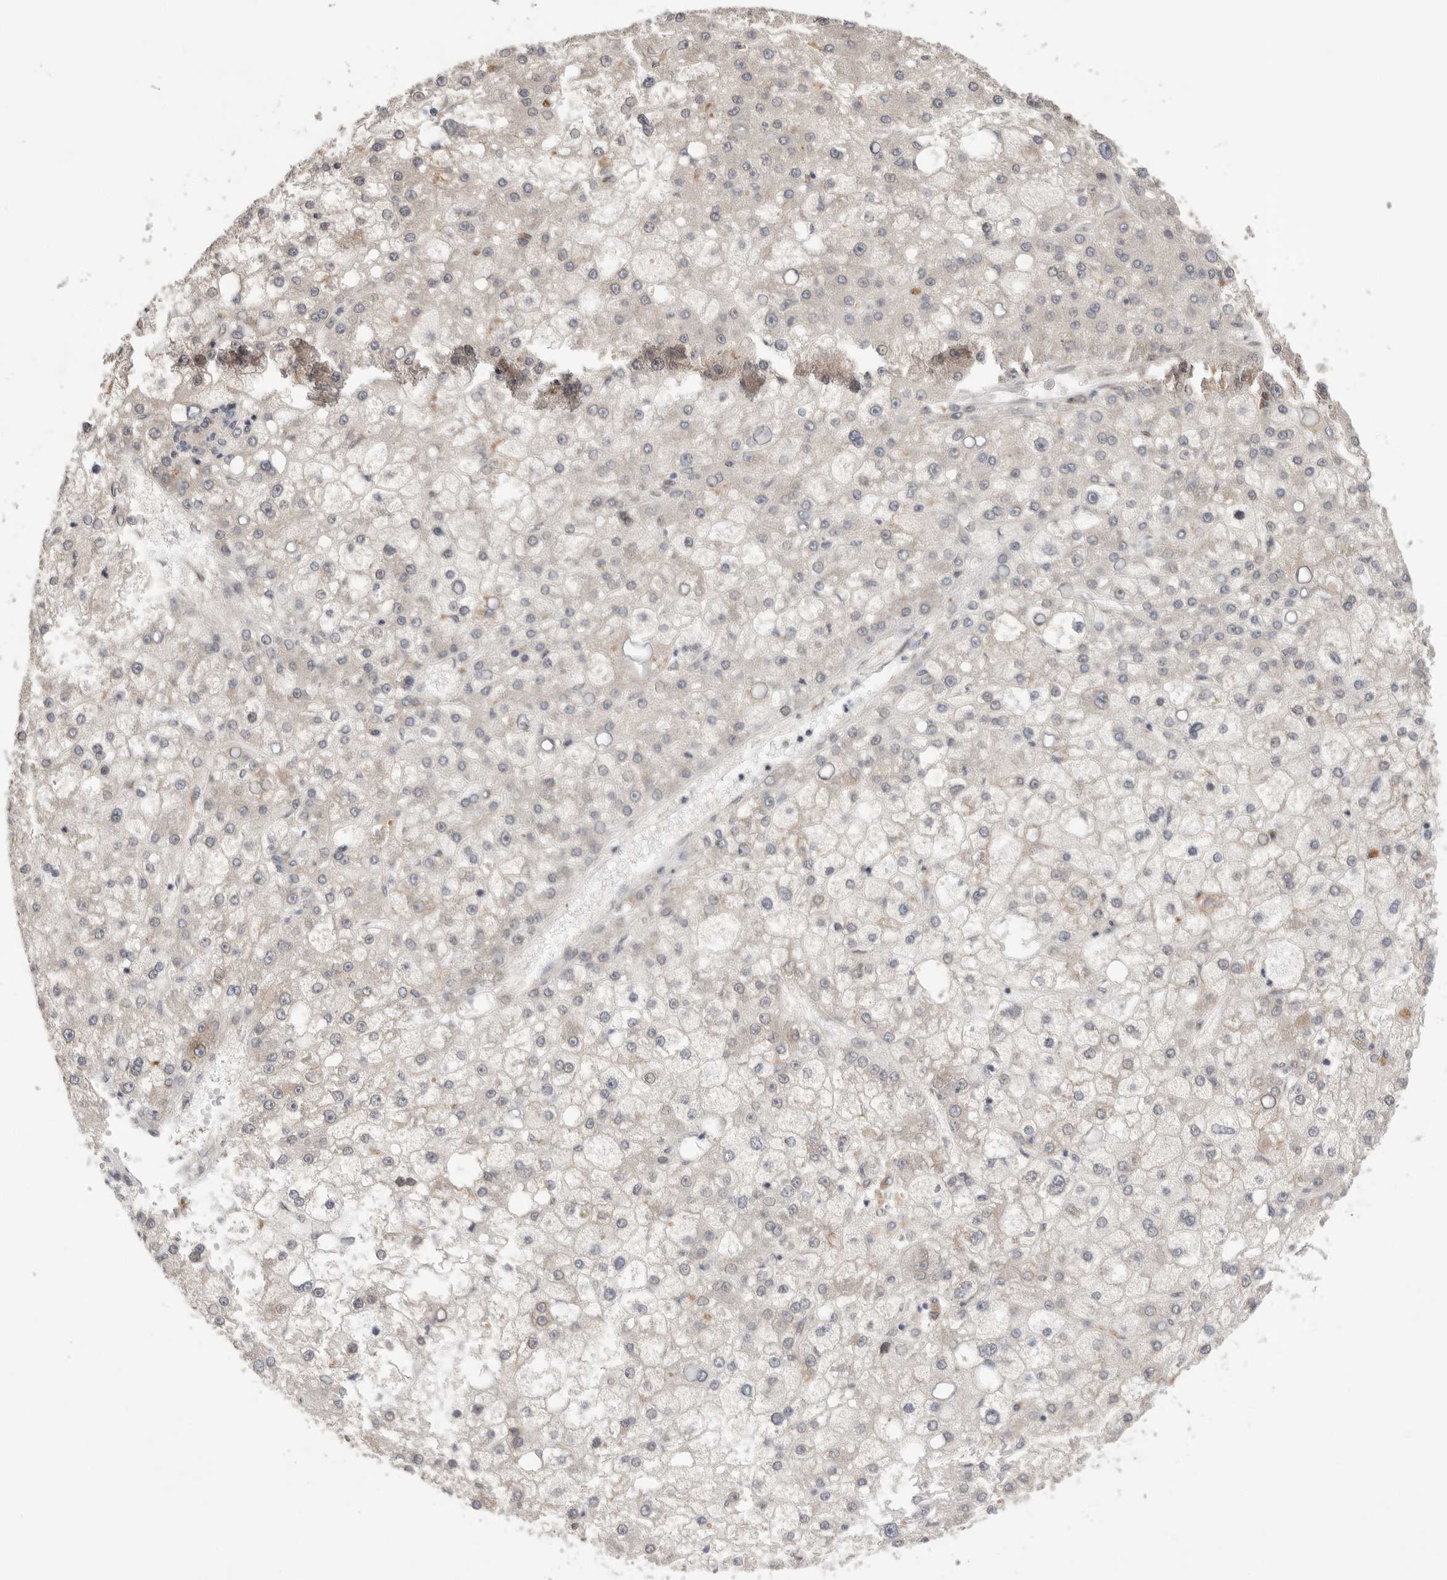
{"staining": {"intensity": "negative", "quantity": "none", "location": "none"}, "tissue": "liver cancer", "cell_type": "Tumor cells", "image_type": "cancer", "snomed": [{"axis": "morphology", "description": "Carcinoma, Hepatocellular, NOS"}, {"axis": "topography", "description": "Liver"}], "caption": "Human liver hepatocellular carcinoma stained for a protein using immunohistochemistry exhibits no expression in tumor cells.", "gene": "LEMD3", "patient": {"sex": "male", "age": 67}}